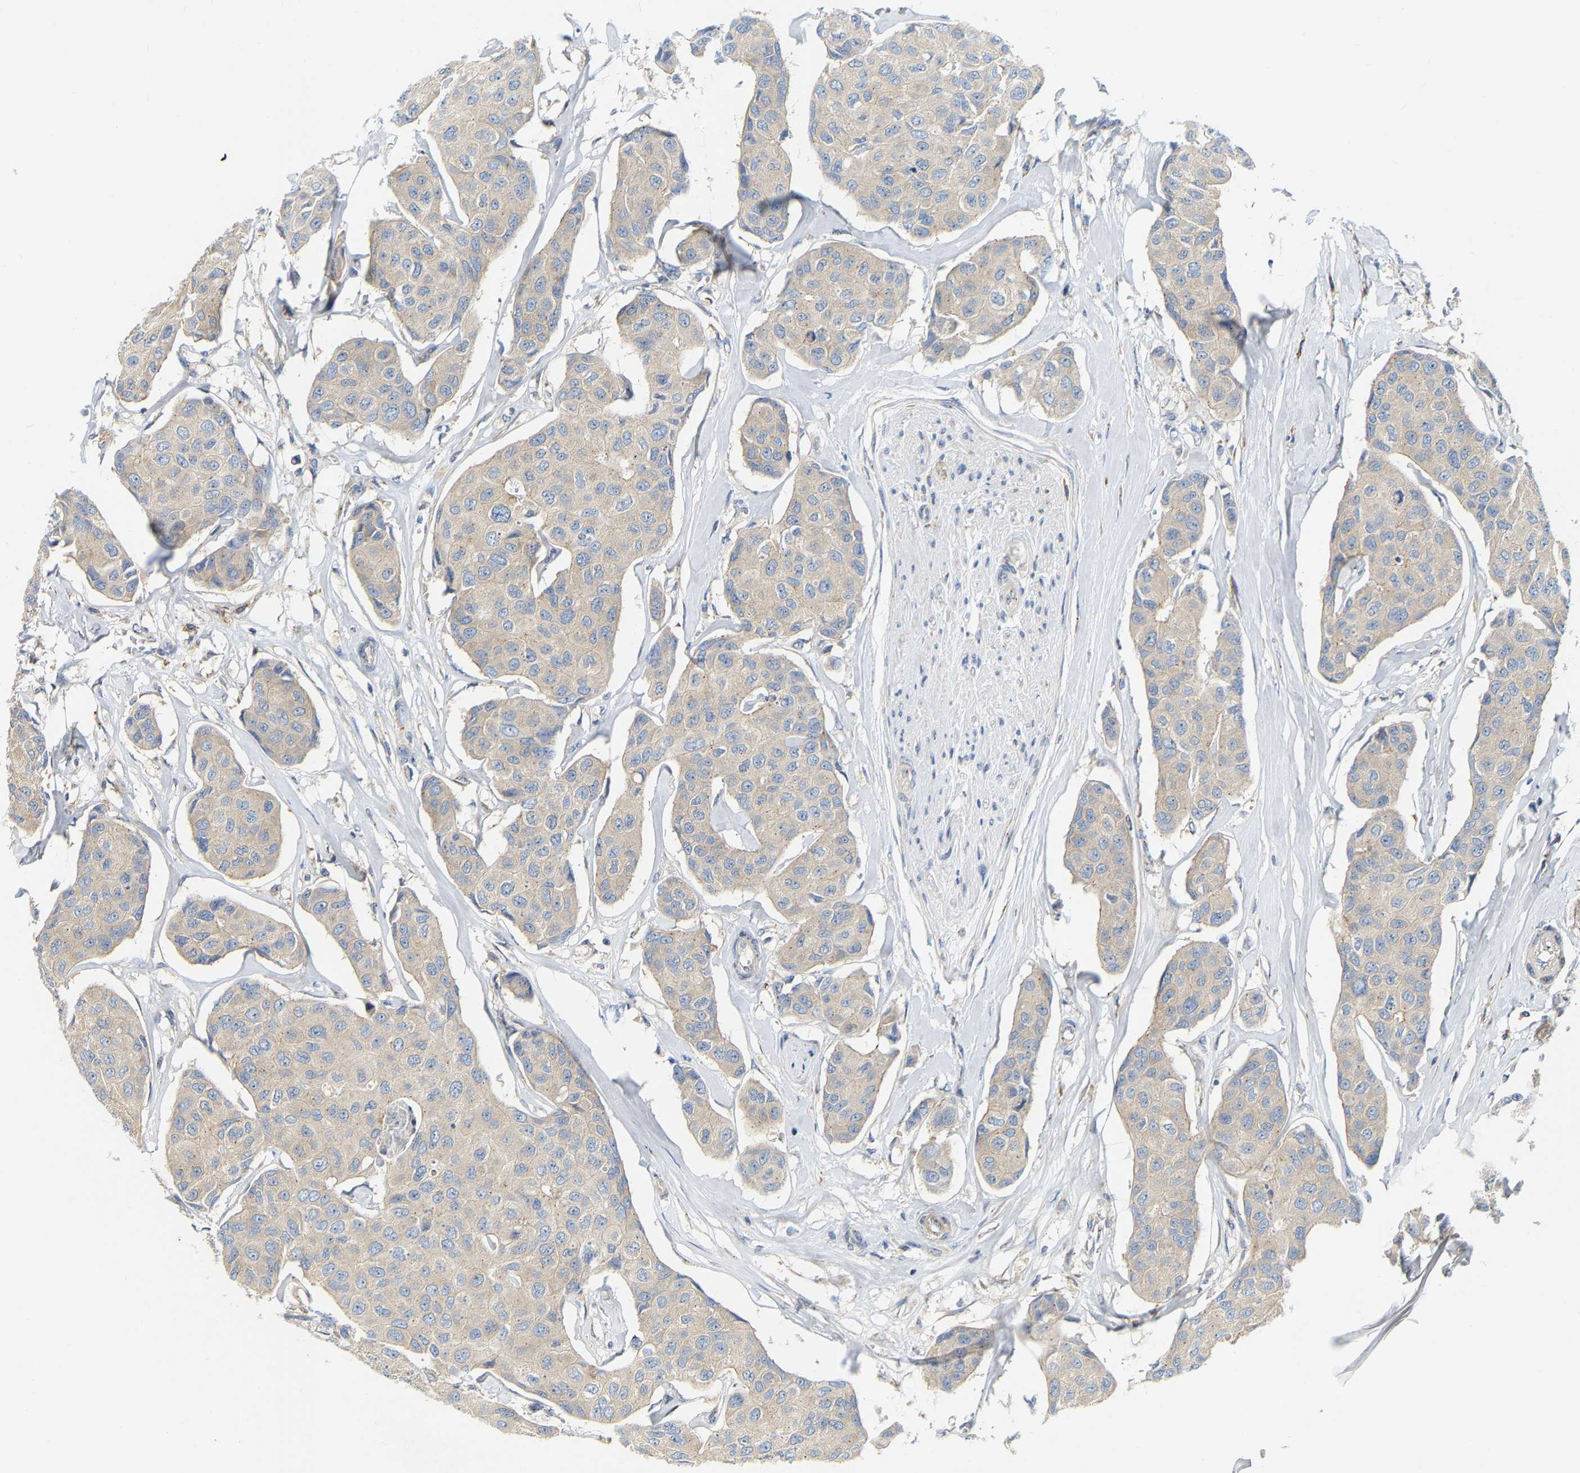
{"staining": {"intensity": "weak", "quantity": ">75%", "location": "cytoplasmic/membranous"}, "tissue": "breast cancer", "cell_type": "Tumor cells", "image_type": "cancer", "snomed": [{"axis": "morphology", "description": "Duct carcinoma"}, {"axis": "topography", "description": "Breast"}], "caption": "Immunohistochemistry (IHC) of human breast infiltrating ductal carcinoma reveals low levels of weak cytoplasmic/membranous positivity in approximately >75% of tumor cells.", "gene": "PCNT", "patient": {"sex": "female", "age": 80}}